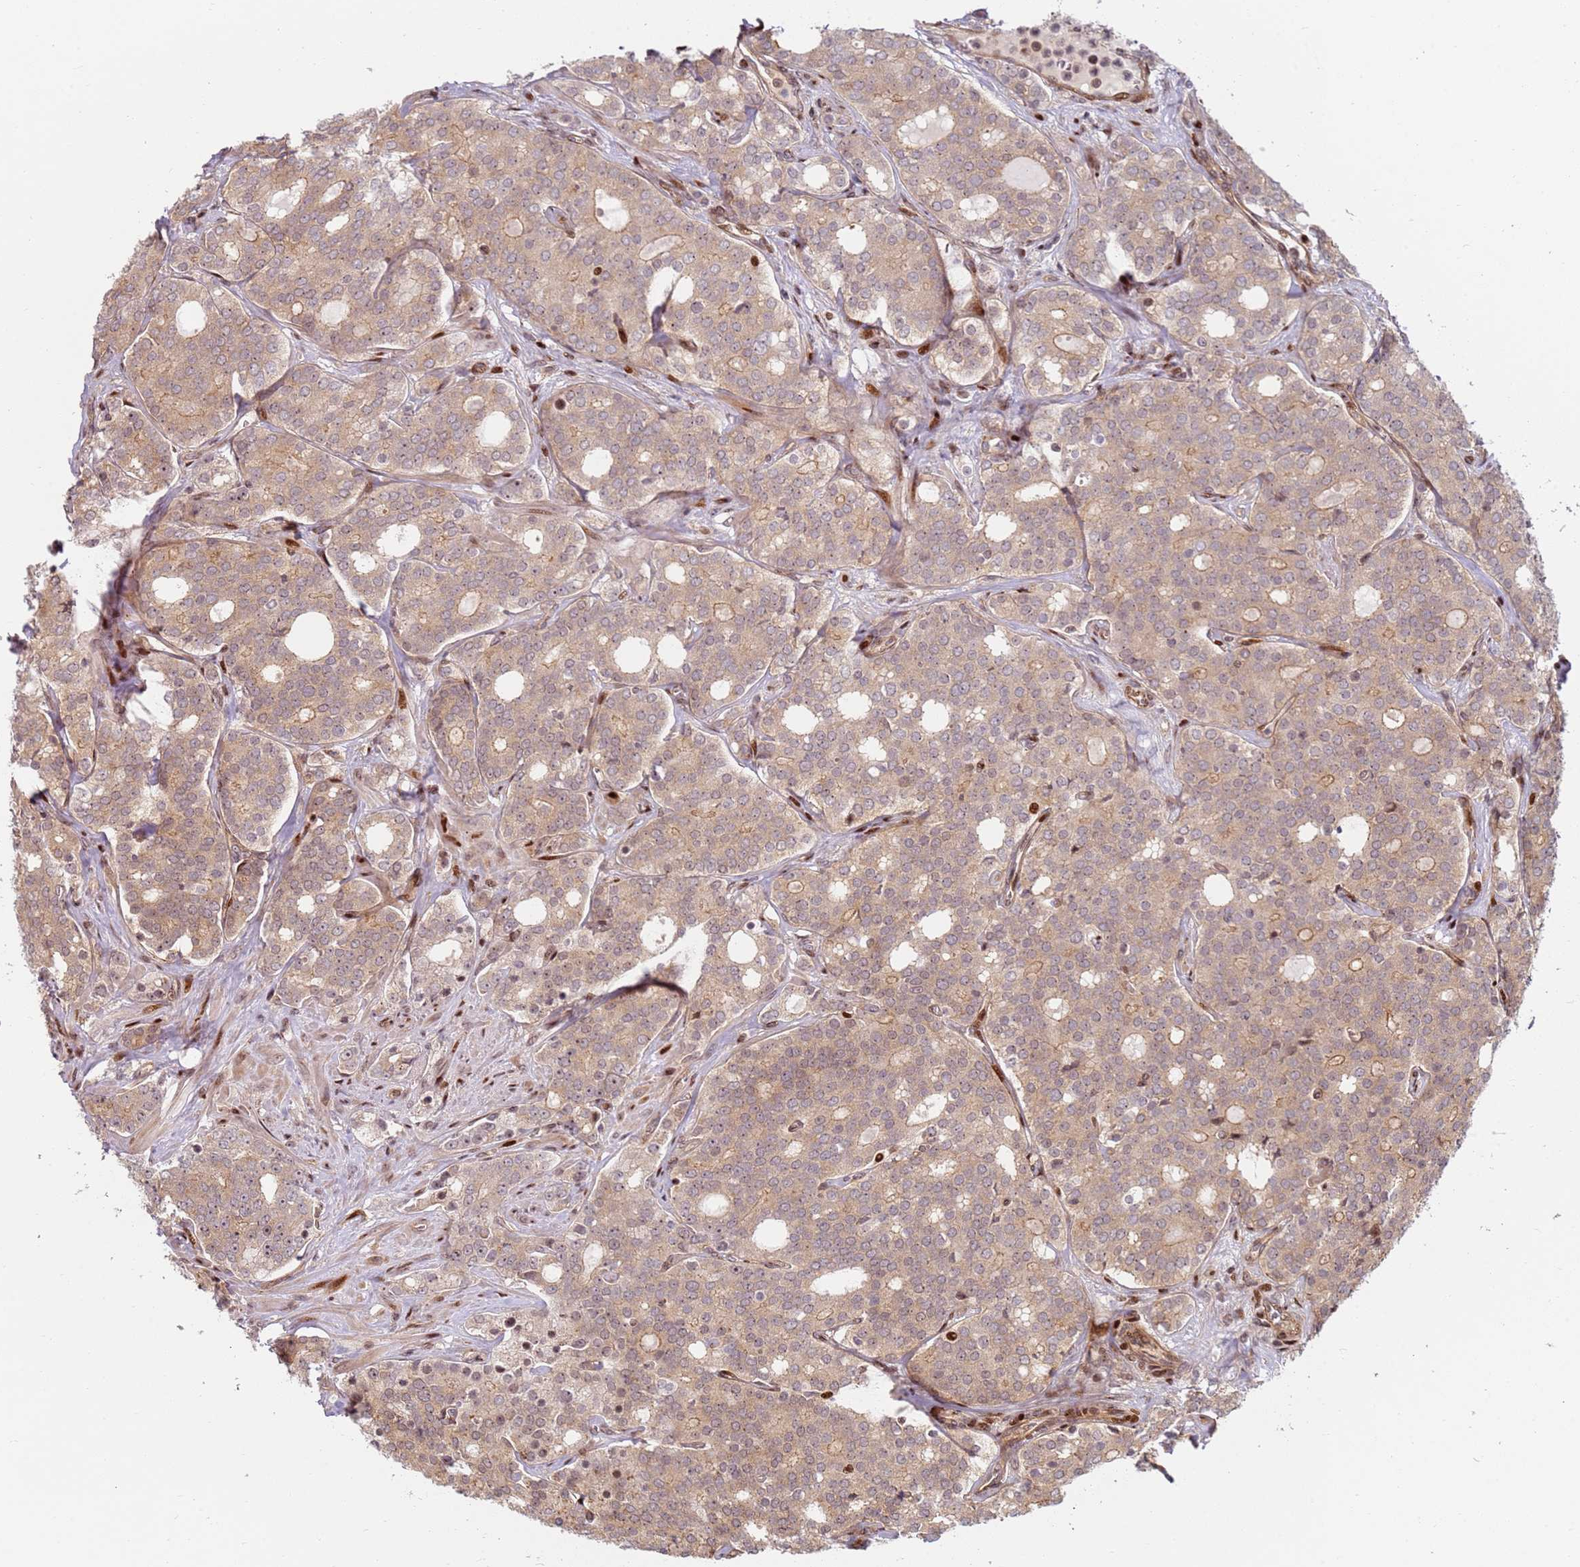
{"staining": {"intensity": "weak", "quantity": "25%-75%", "location": "cytoplasmic/membranous"}, "tissue": "prostate cancer", "cell_type": "Tumor cells", "image_type": "cancer", "snomed": [{"axis": "morphology", "description": "Adenocarcinoma, High grade"}, {"axis": "topography", "description": "Prostate"}], "caption": "High-grade adenocarcinoma (prostate) was stained to show a protein in brown. There is low levels of weak cytoplasmic/membranous positivity in about 25%-75% of tumor cells.", "gene": "TMEM233", "patient": {"sex": "male", "age": 64}}